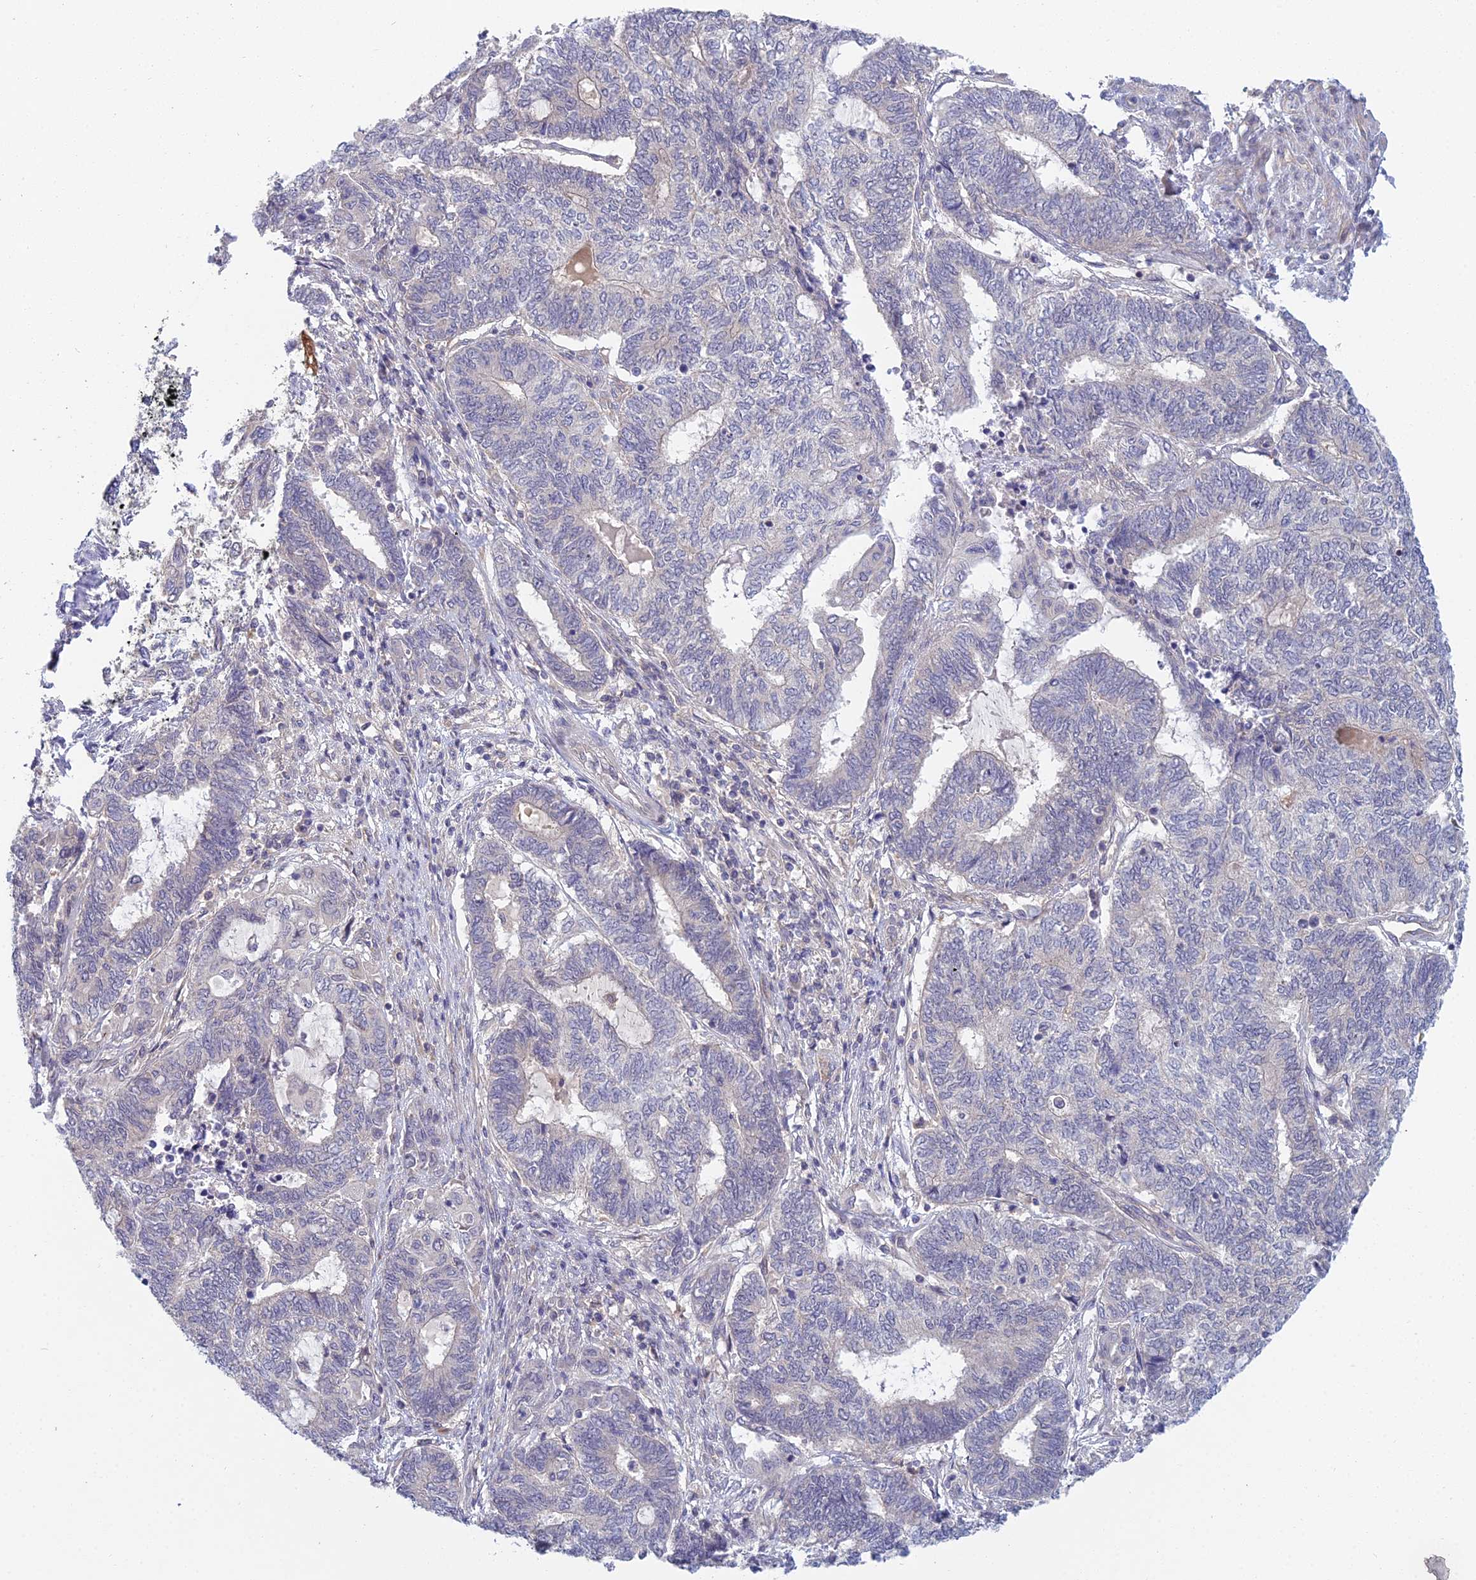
{"staining": {"intensity": "negative", "quantity": "none", "location": "none"}, "tissue": "endometrial cancer", "cell_type": "Tumor cells", "image_type": "cancer", "snomed": [{"axis": "morphology", "description": "Adenocarcinoma, NOS"}, {"axis": "topography", "description": "Uterus"}, {"axis": "topography", "description": "Endometrium"}], "caption": "This is a image of IHC staining of endometrial cancer, which shows no positivity in tumor cells. Nuclei are stained in blue.", "gene": "METTL26", "patient": {"sex": "female", "age": 70}}